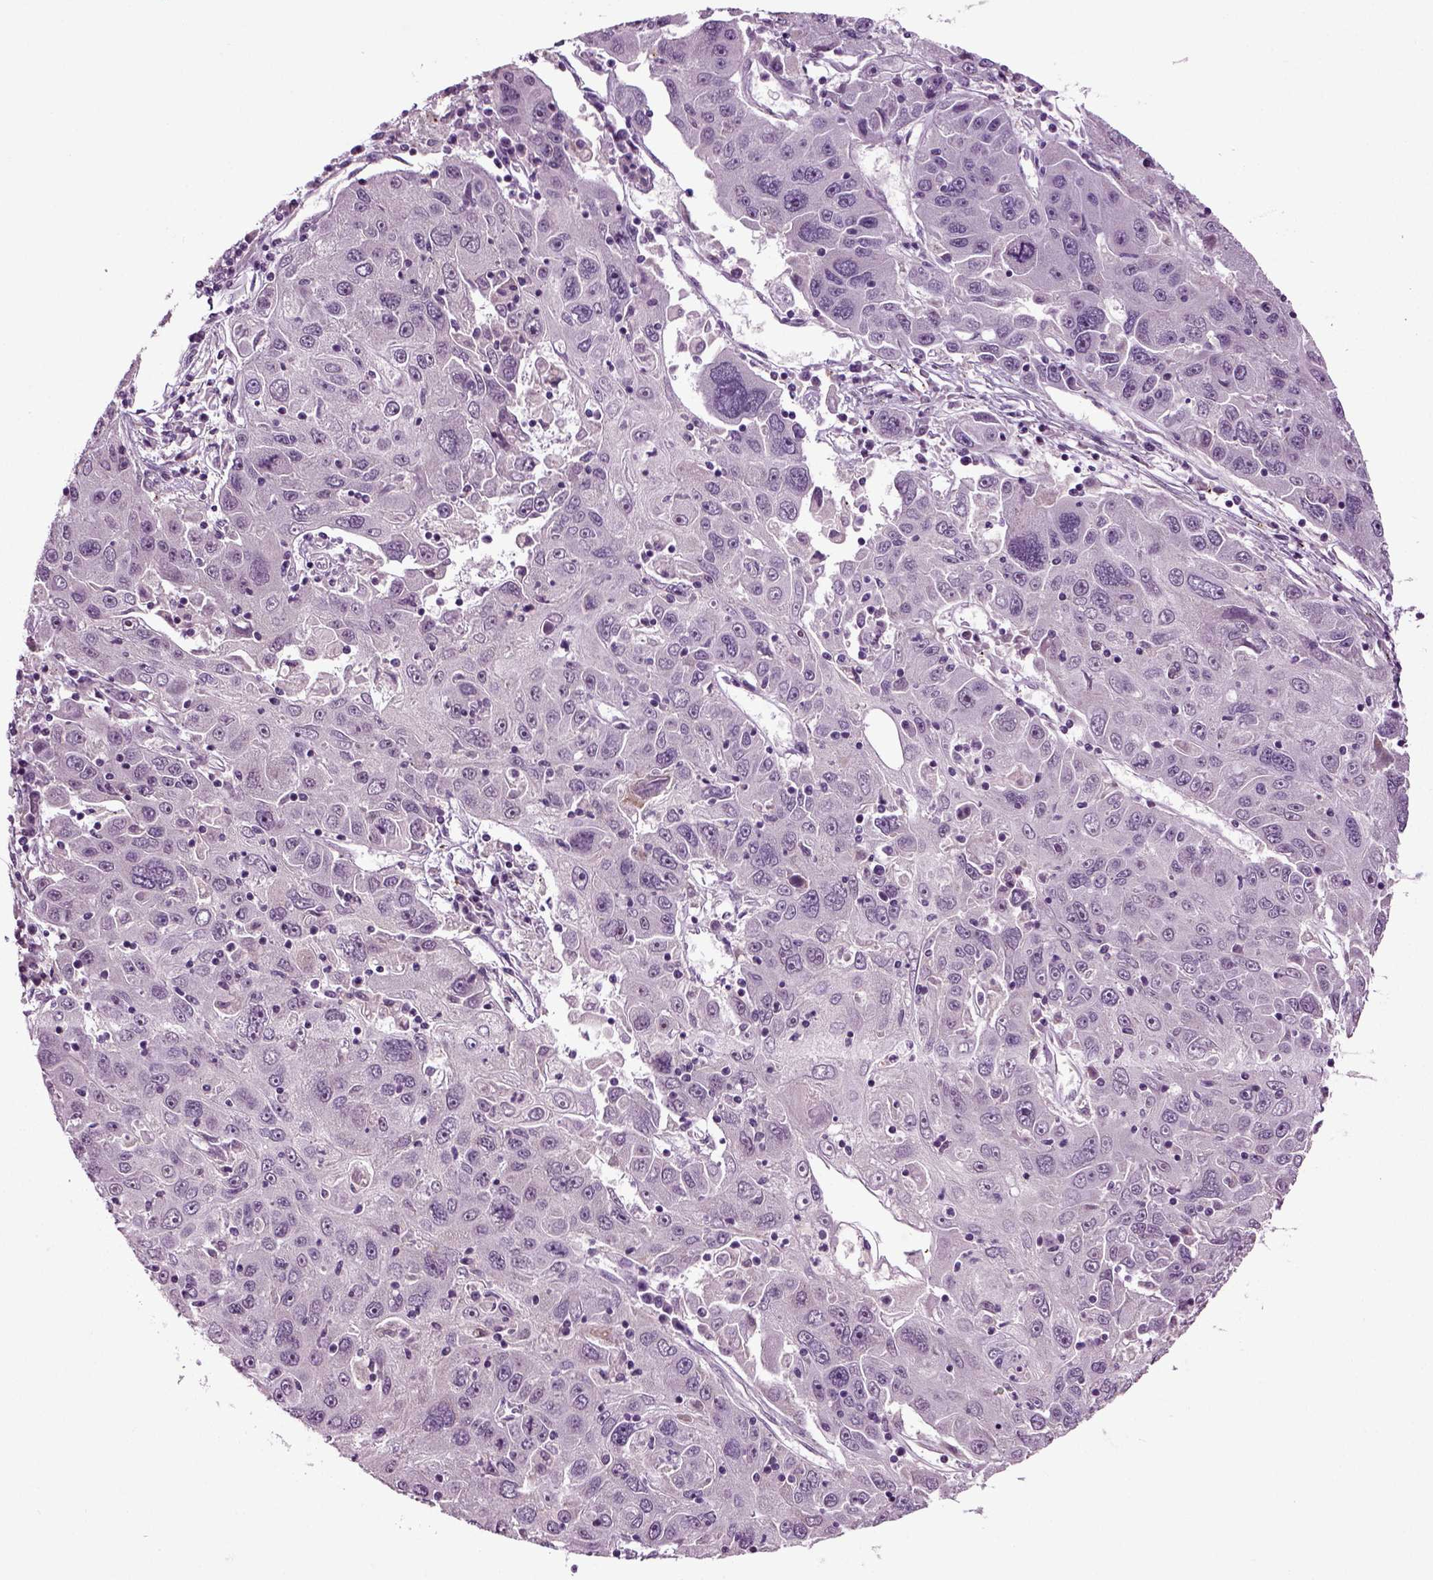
{"staining": {"intensity": "negative", "quantity": "none", "location": "none"}, "tissue": "stomach cancer", "cell_type": "Tumor cells", "image_type": "cancer", "snomed": [{"axis": "morphology", "description": "Adenocarcinoma, NOS"}, {"axis": "topography", "description": "Stomach"}], "caption": "The micrograph shows no significant positivity in tumor cells of stomach cancer (adenocarcinoma).", "gene": "SPATA17", "patient": {"sex": "male", "age": 56}}